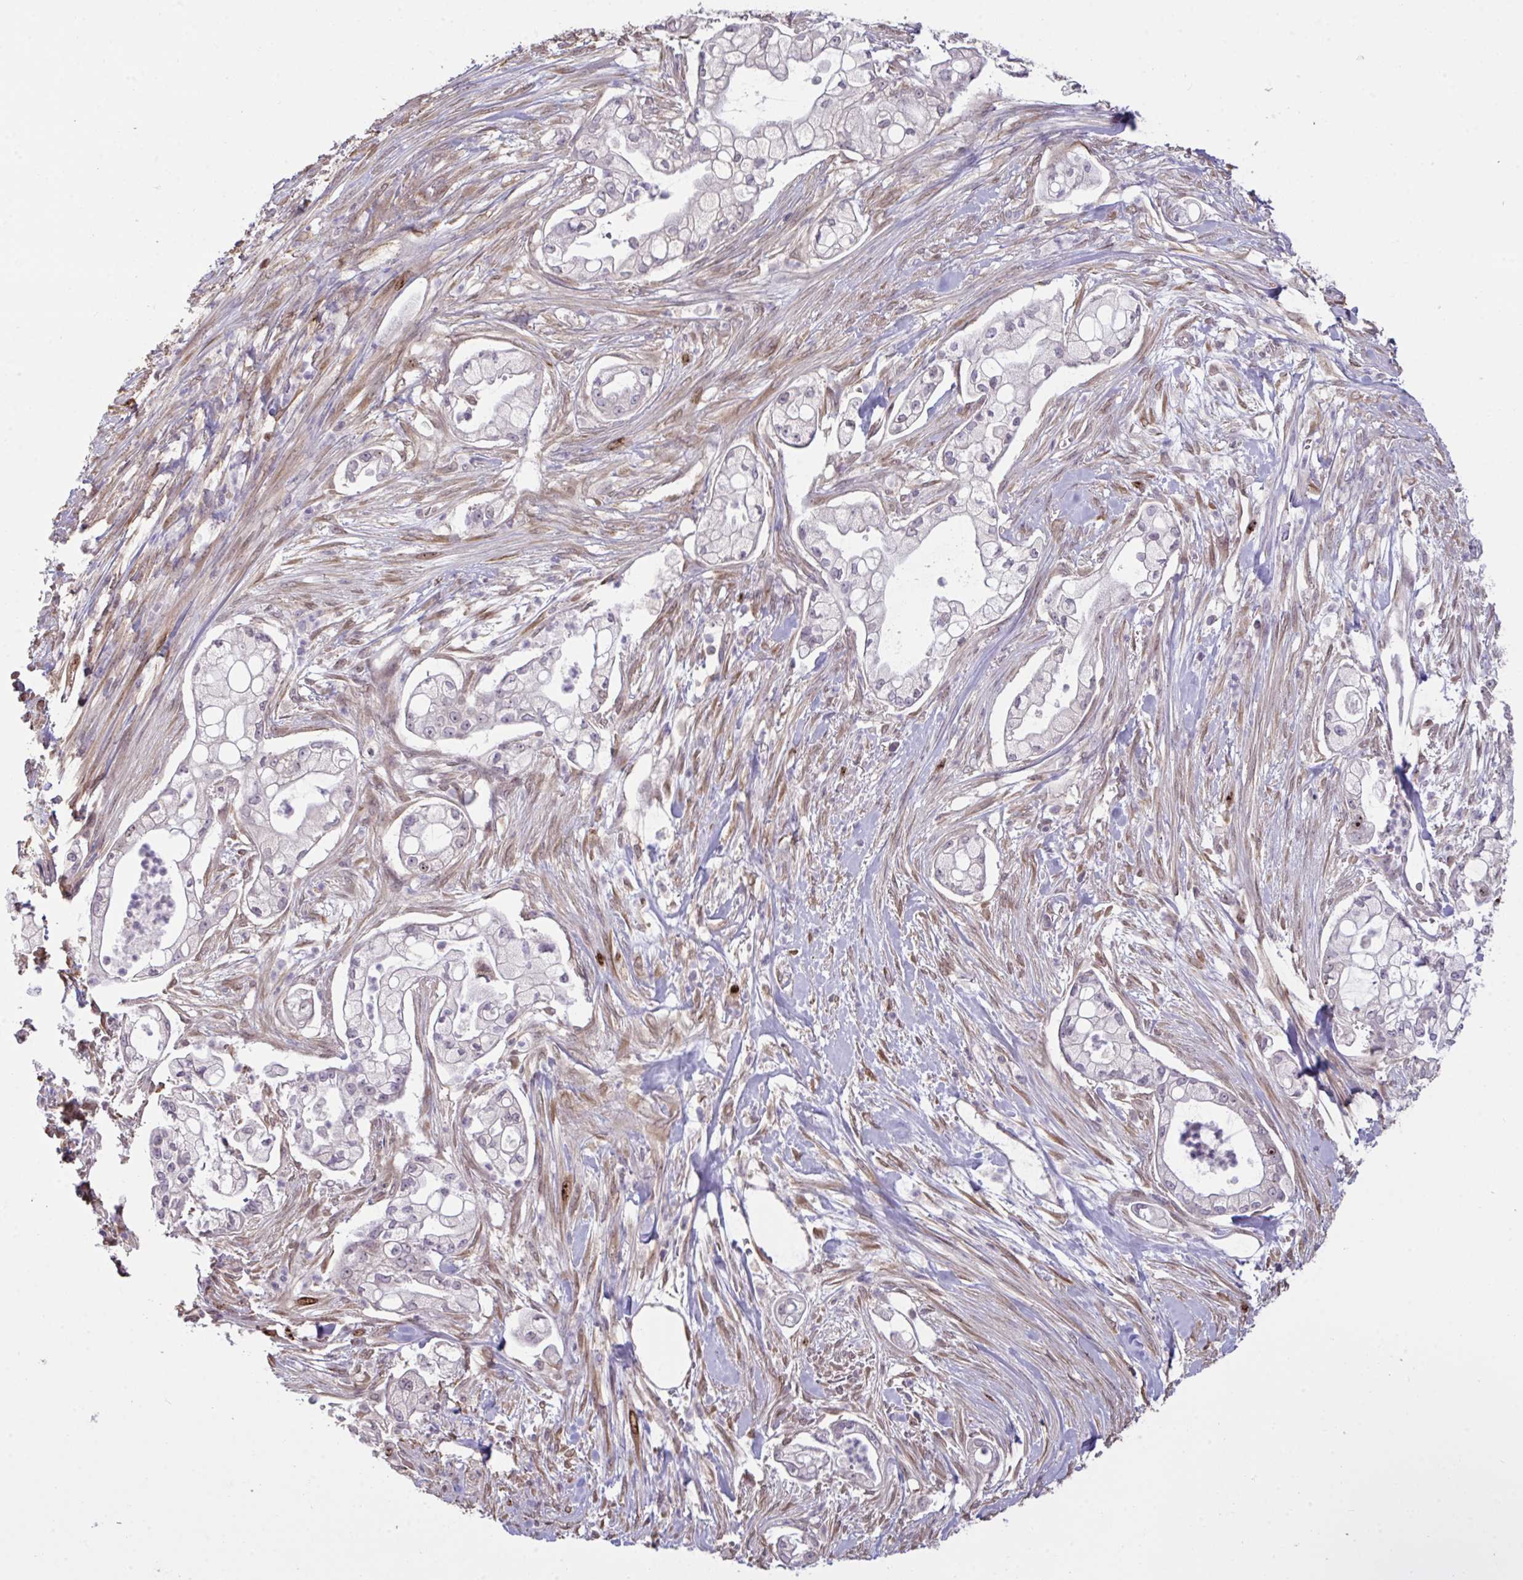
{"staining": {"intensity": "negative", "quantity": "none", "location": "none"}, "tissue": "pancreatic cancer", "cell_type": "Tumor cells", "image_type": "cancer", "snomed": [{"axis": "morphology", "description": "Adenocarcinoma, NOS"}, {"axis": "topography", "description": "Pancreas"}], "caption": "Tumor cells show no significant protein staining in pancreatic cancer. The staining is performed using DAB brown chromogen with nuclei counter-stained in using hematoxylin.", "gene": "SETD7", "patient": {"sex": "female", "age": 69}}